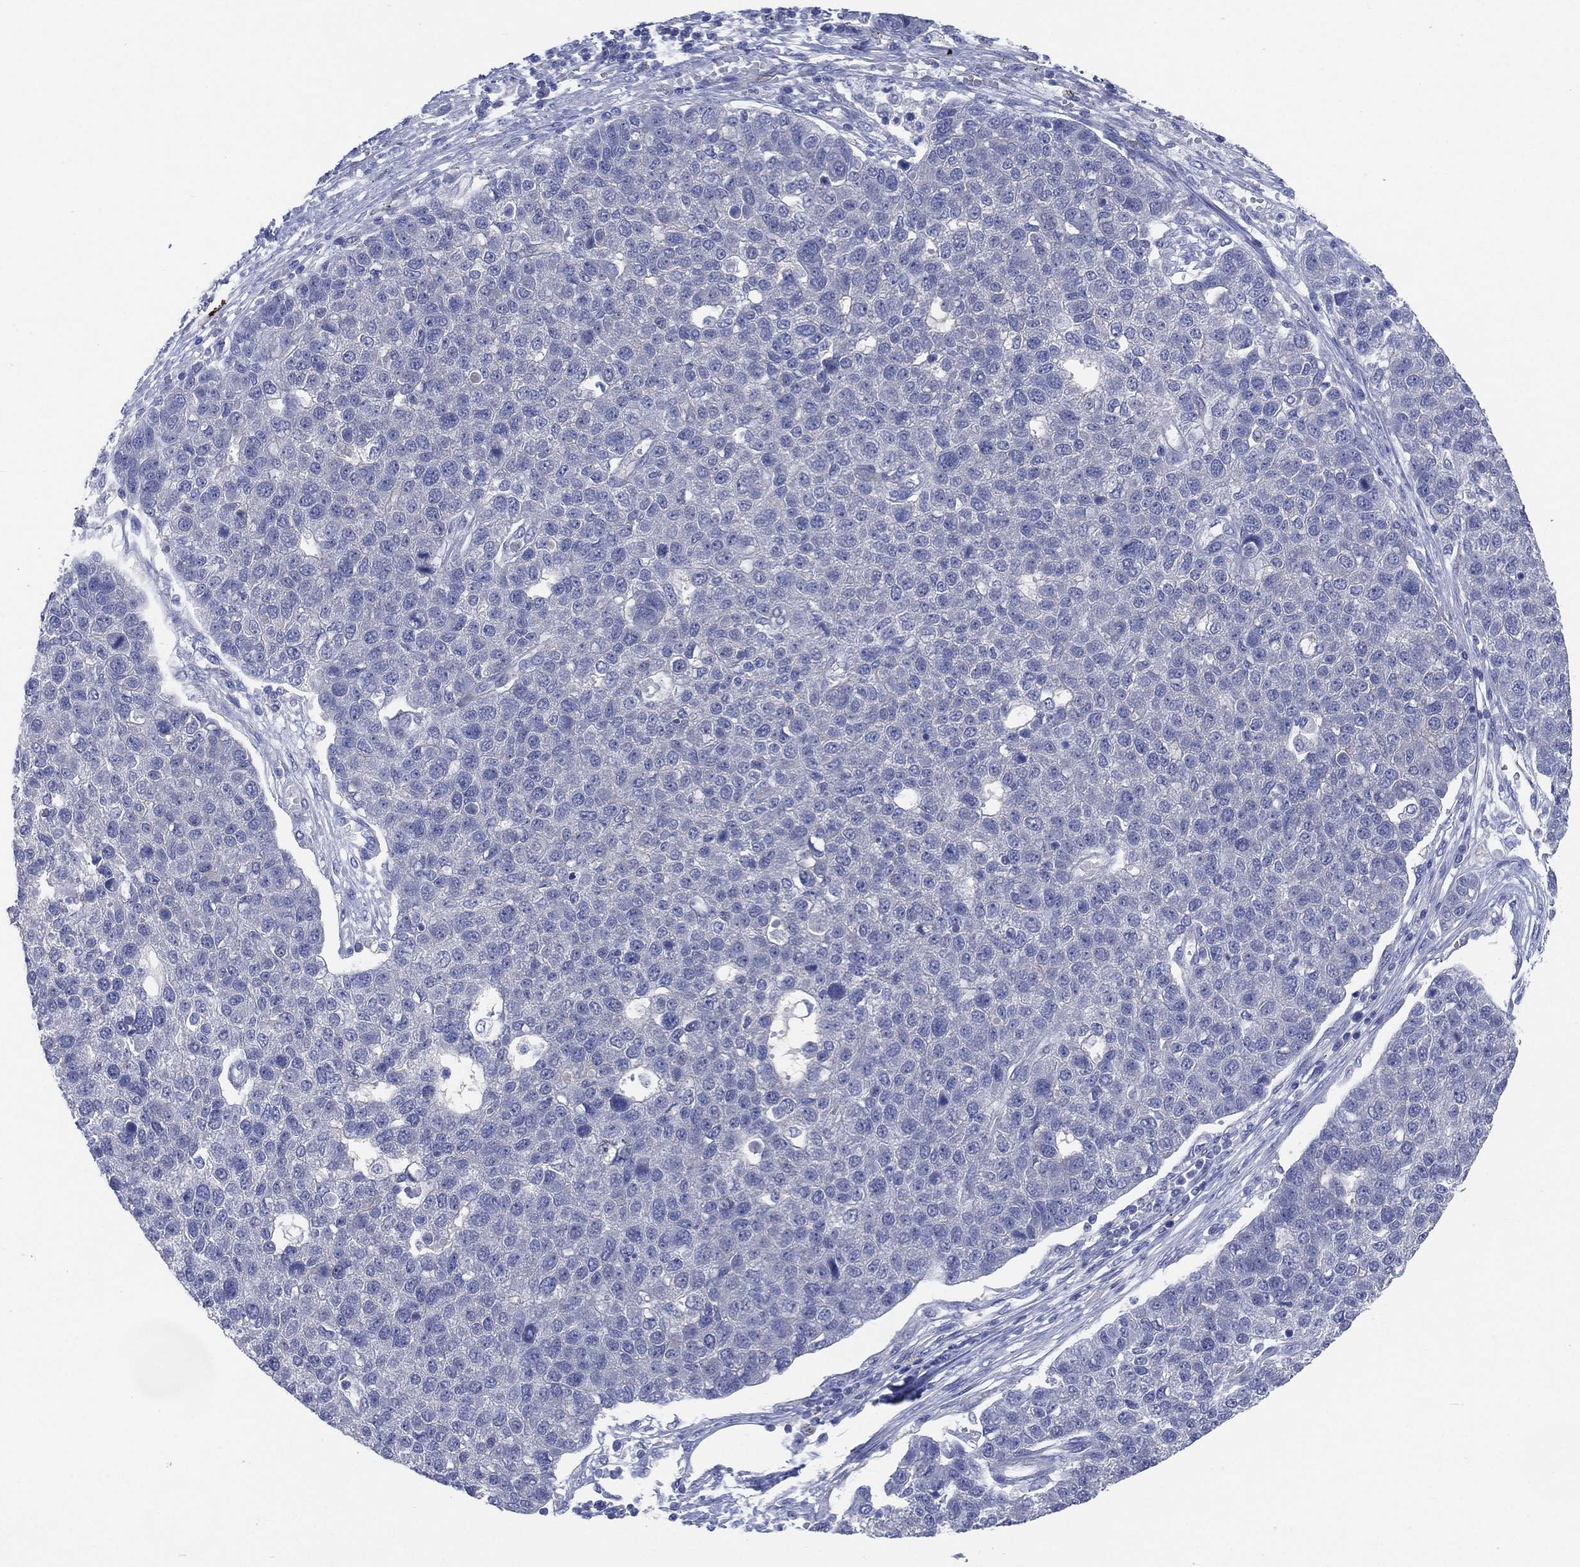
{"staining": {"intensity": "negative", "quantity": "none", "location": "none"}, "tissue": "pancreatic cancer", "cell_type": "Tumor cells", "image_type": "cancer", "snomed": [{"axis": "morphology", "description": "Adenocarcinoma, NOS"}, {"axis": "topography", "description": "Pancreas"}], "caption": "The immunohistochemistry image has no significant expression in tumor cells of pancreatic cancer tissue. Brightfield microscopy of IHC stained with DAB (3,3'-diaminobenzidine) (brown) and hematoxylin (blue), captured at high magnification.", "gene": "C5orf46", "patient": {"sex": "female", "age": 61}}